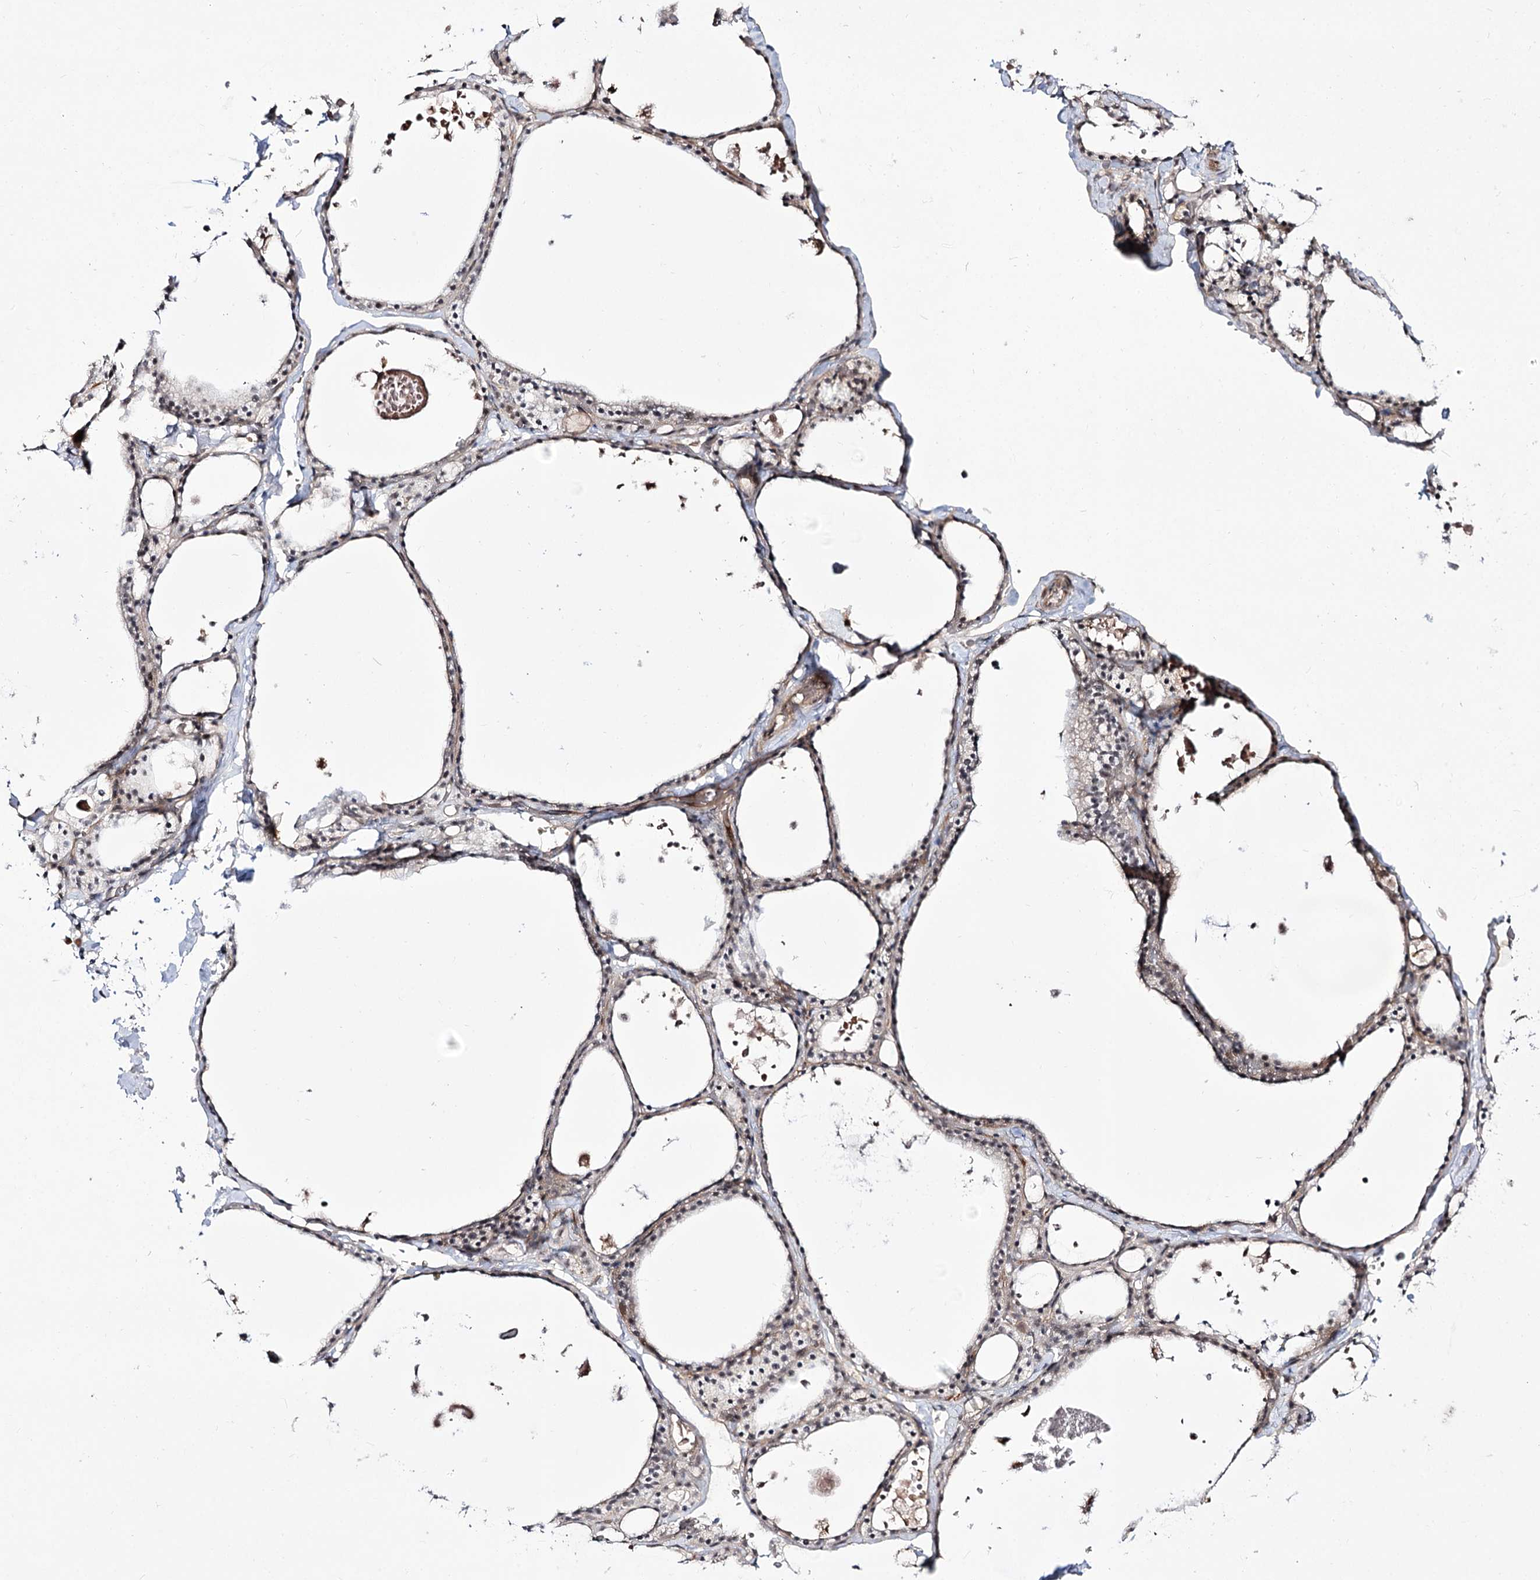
{"staining": {"intensity": "weak", "quantity": "25%-75%", "location": "cytoplasmic/membranous,nuclear"}, "tissue": "thyroid gland", "cell_type": "Glandular cells", "image_type": "normal", "snomed": [{"axis": "morphology", "description": "Normal tissue, NOS"}, {"axis": "topography", "description": "Thyroid gland"}], "caption": "High-magnification brightfield microscopy of normal thyroid gland stained with DAB (brown) and counterstained with hematoxylin (blue). glandular cells exhibit weak cytoplasmic/membranous,nuclear staining is appreciated in about25%-75% of cells.", "gene": "RRP9", "patient": {"sex": "male", "age": 56}}